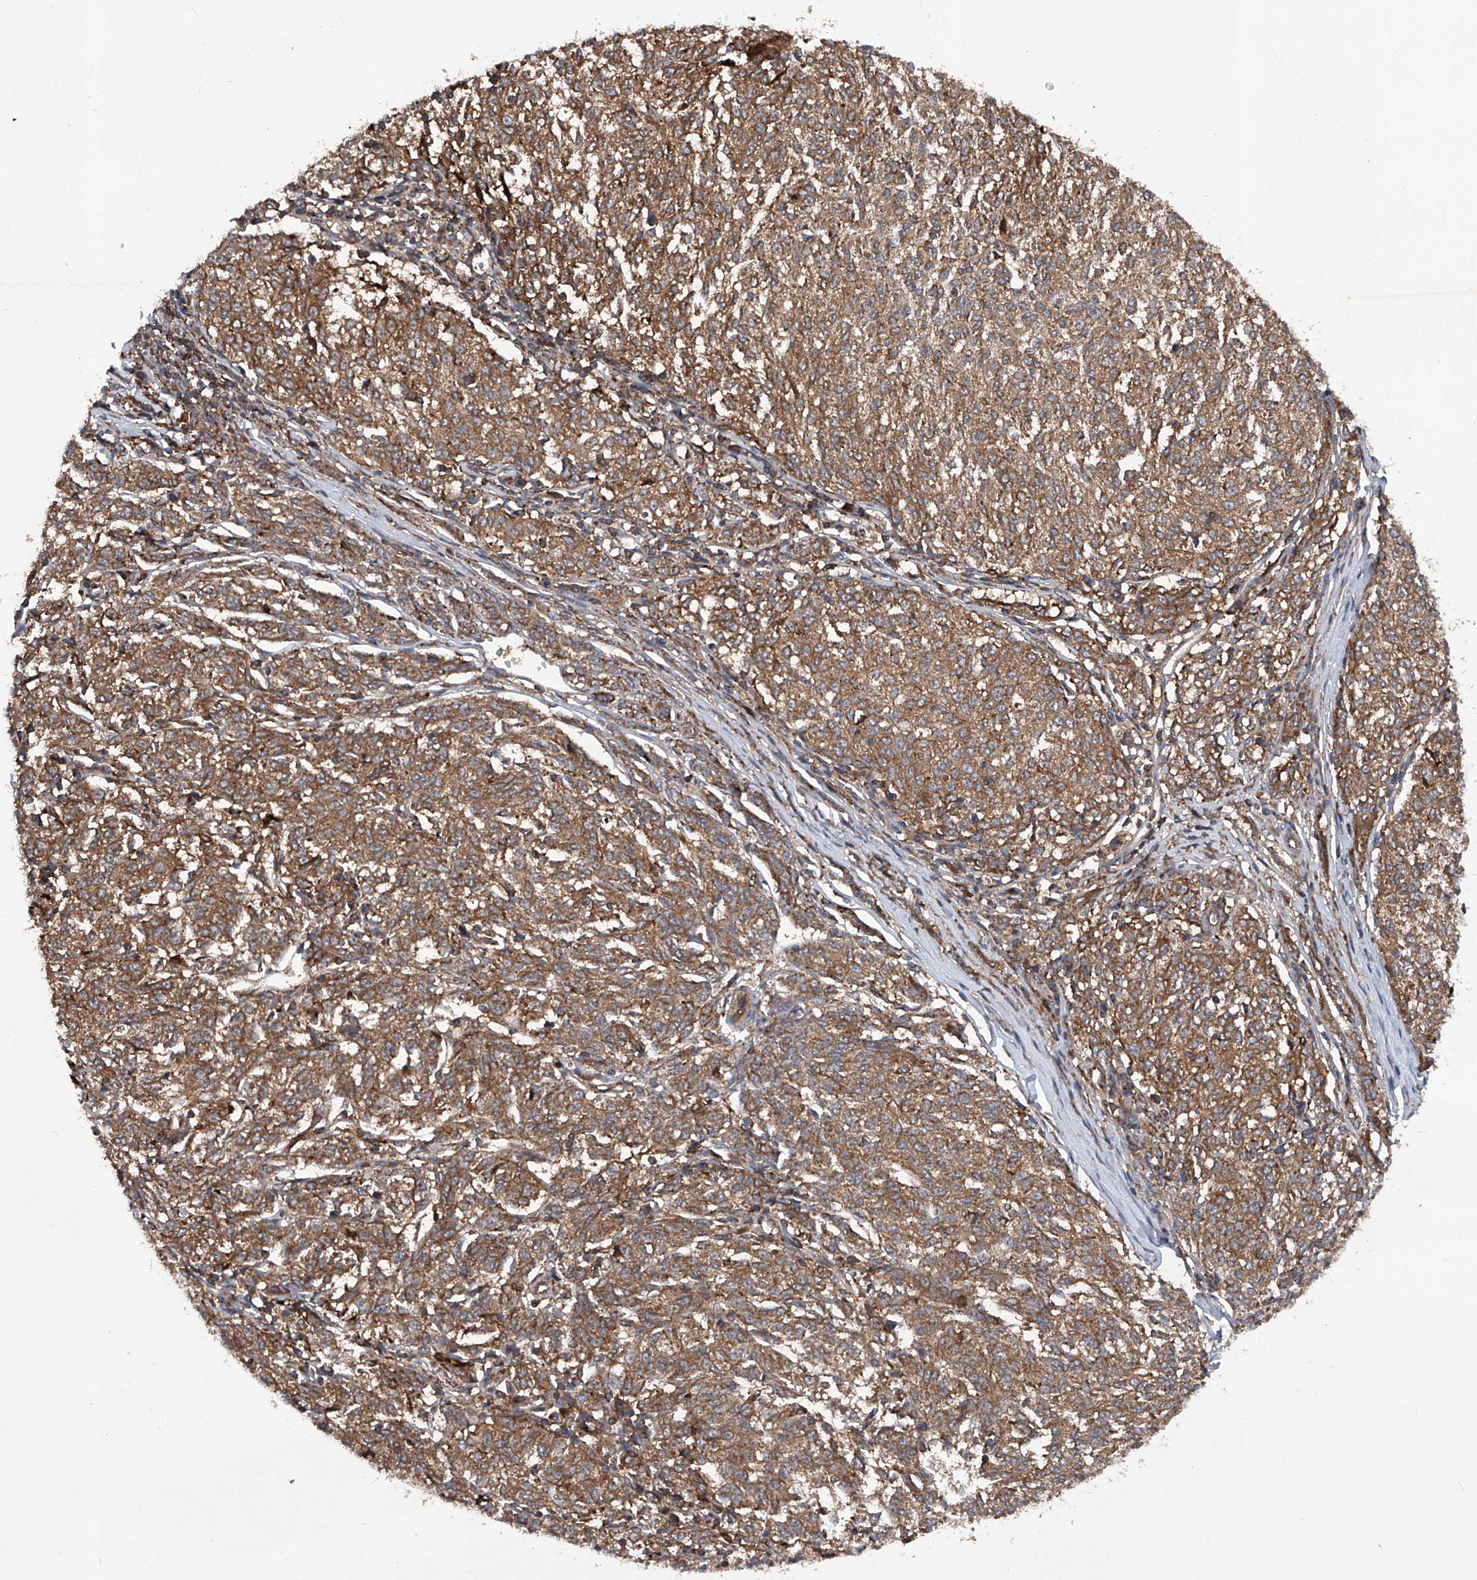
{"staining": {"intensity": "moderate", "quantity": ">75%", "location": "cytoplasmic/membranous"}, "tissue": "melanoma", "cell_type": "Tumor cells", "image_type": "cancer", "snomed": [{"axis": "morphology", "description": "Malignant melanoma, NOS"}, {"axis": "topography", "description": "Skin"}], "caption": "This histopathology image reveals immunohistochemistry staining of human melanoma, with medium moderate cytoplasmic/membranous positivity in about >75% of tumor cells.", "gene": "SMAP1", "patient": {"sex": "female", "age": 72}}